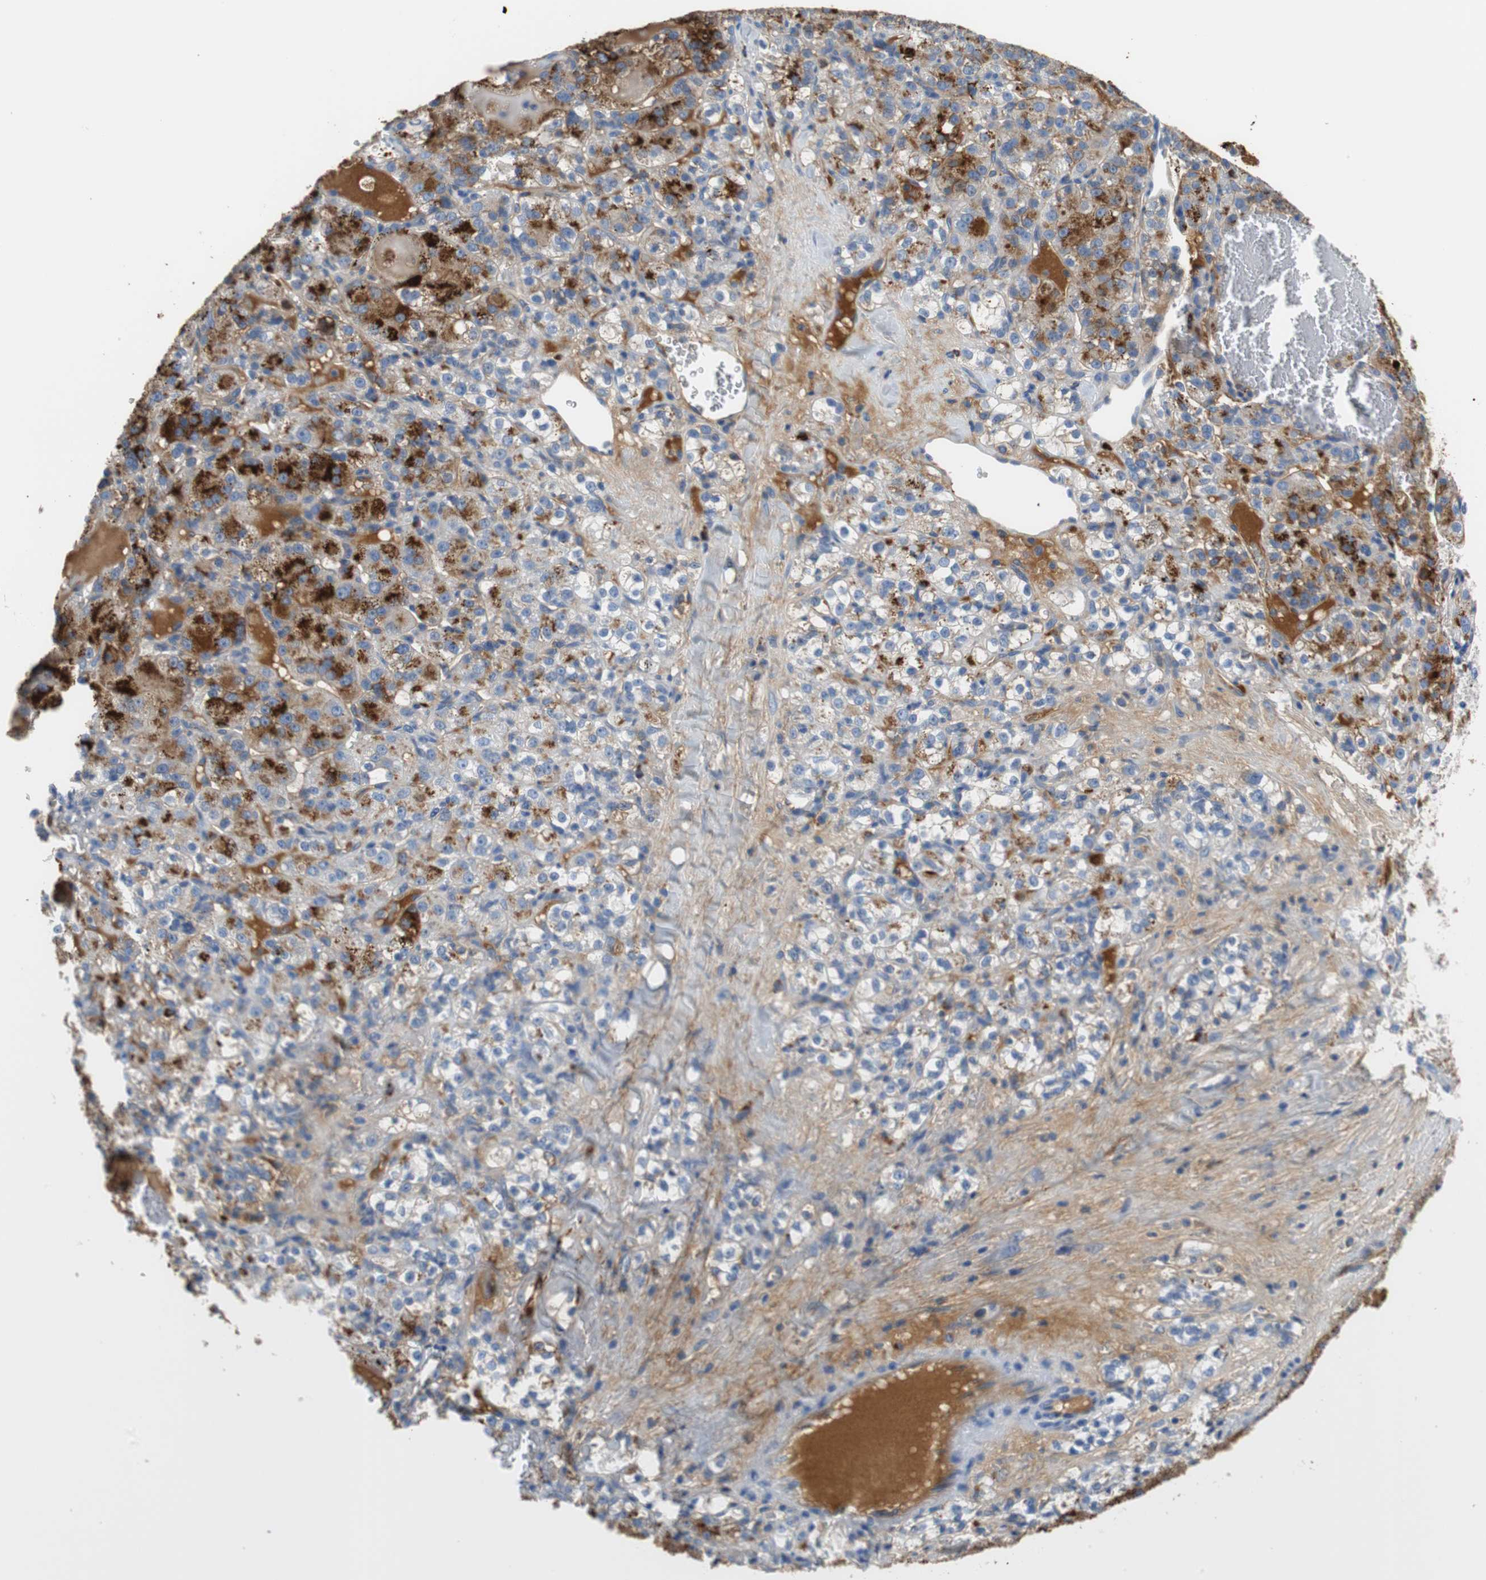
{"staining": {"intensity": "strong", "quantity": "25%-75%", "location": "cytoplasmic/membranous"}, "tissue": "renal cancer", "cell_type": "Tumor cells", "image_type": "cancer", "snomed": [{"axis": "morphology", "description": "Normal tissue, NOS"}, {"axis": "morphology", "description": "Adenocarcinoma, NOS"}, {"axis": "topography", "description": "Kidney"}], "caption": "Immunohistochemistry (DAB) staining of human renal cancer (adenocarcinoma) displays strong cytoplasmic/membranous protein expression in about 25%-75% of tumor cells. (IHC, brightfield microscopy, high magnification).", "gene": "APCS", "patient": {"sex": "male", "age": 61}}